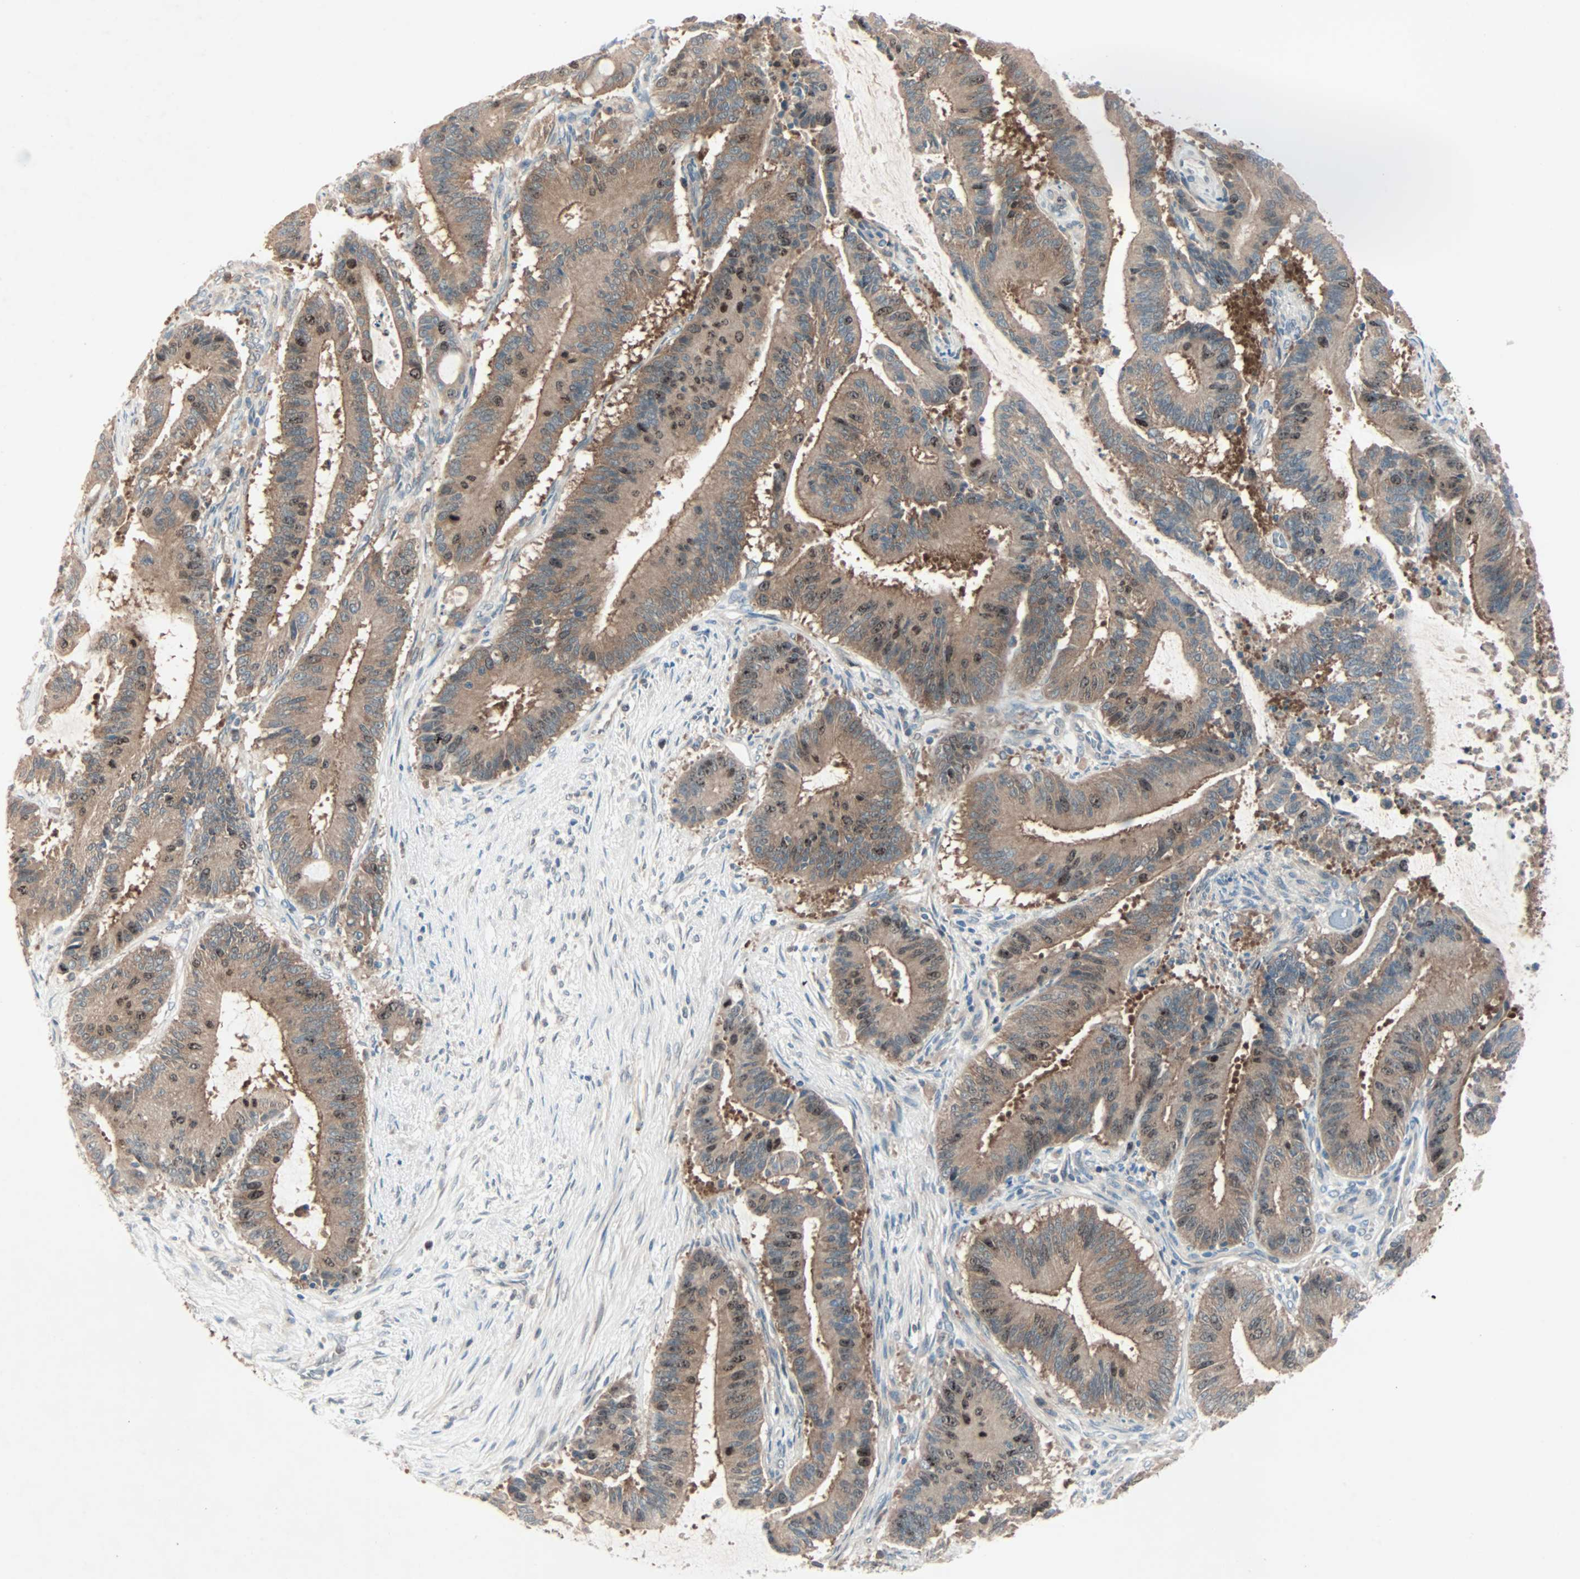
{"staining": {"intensity": "moderate", "quantity": ">75%", "location": "cytoplasmic/membranous"}, "tissue": "liver cancer", "cell_type": "Tumor cells", "image_type": "cancer", "snomed": [{"axis": "morphology", "description": "Cholangiocarcinoma"}, {"axis": "topography", "description": "Liver"}], "caption": "Liver cancer stained with a brown dye displays moderate cytoplasmic/membranous positive staining in approximately >75% of tumor cells.", "gene": "SMIM8", "patient": {"sex": "female", "age": 73}}